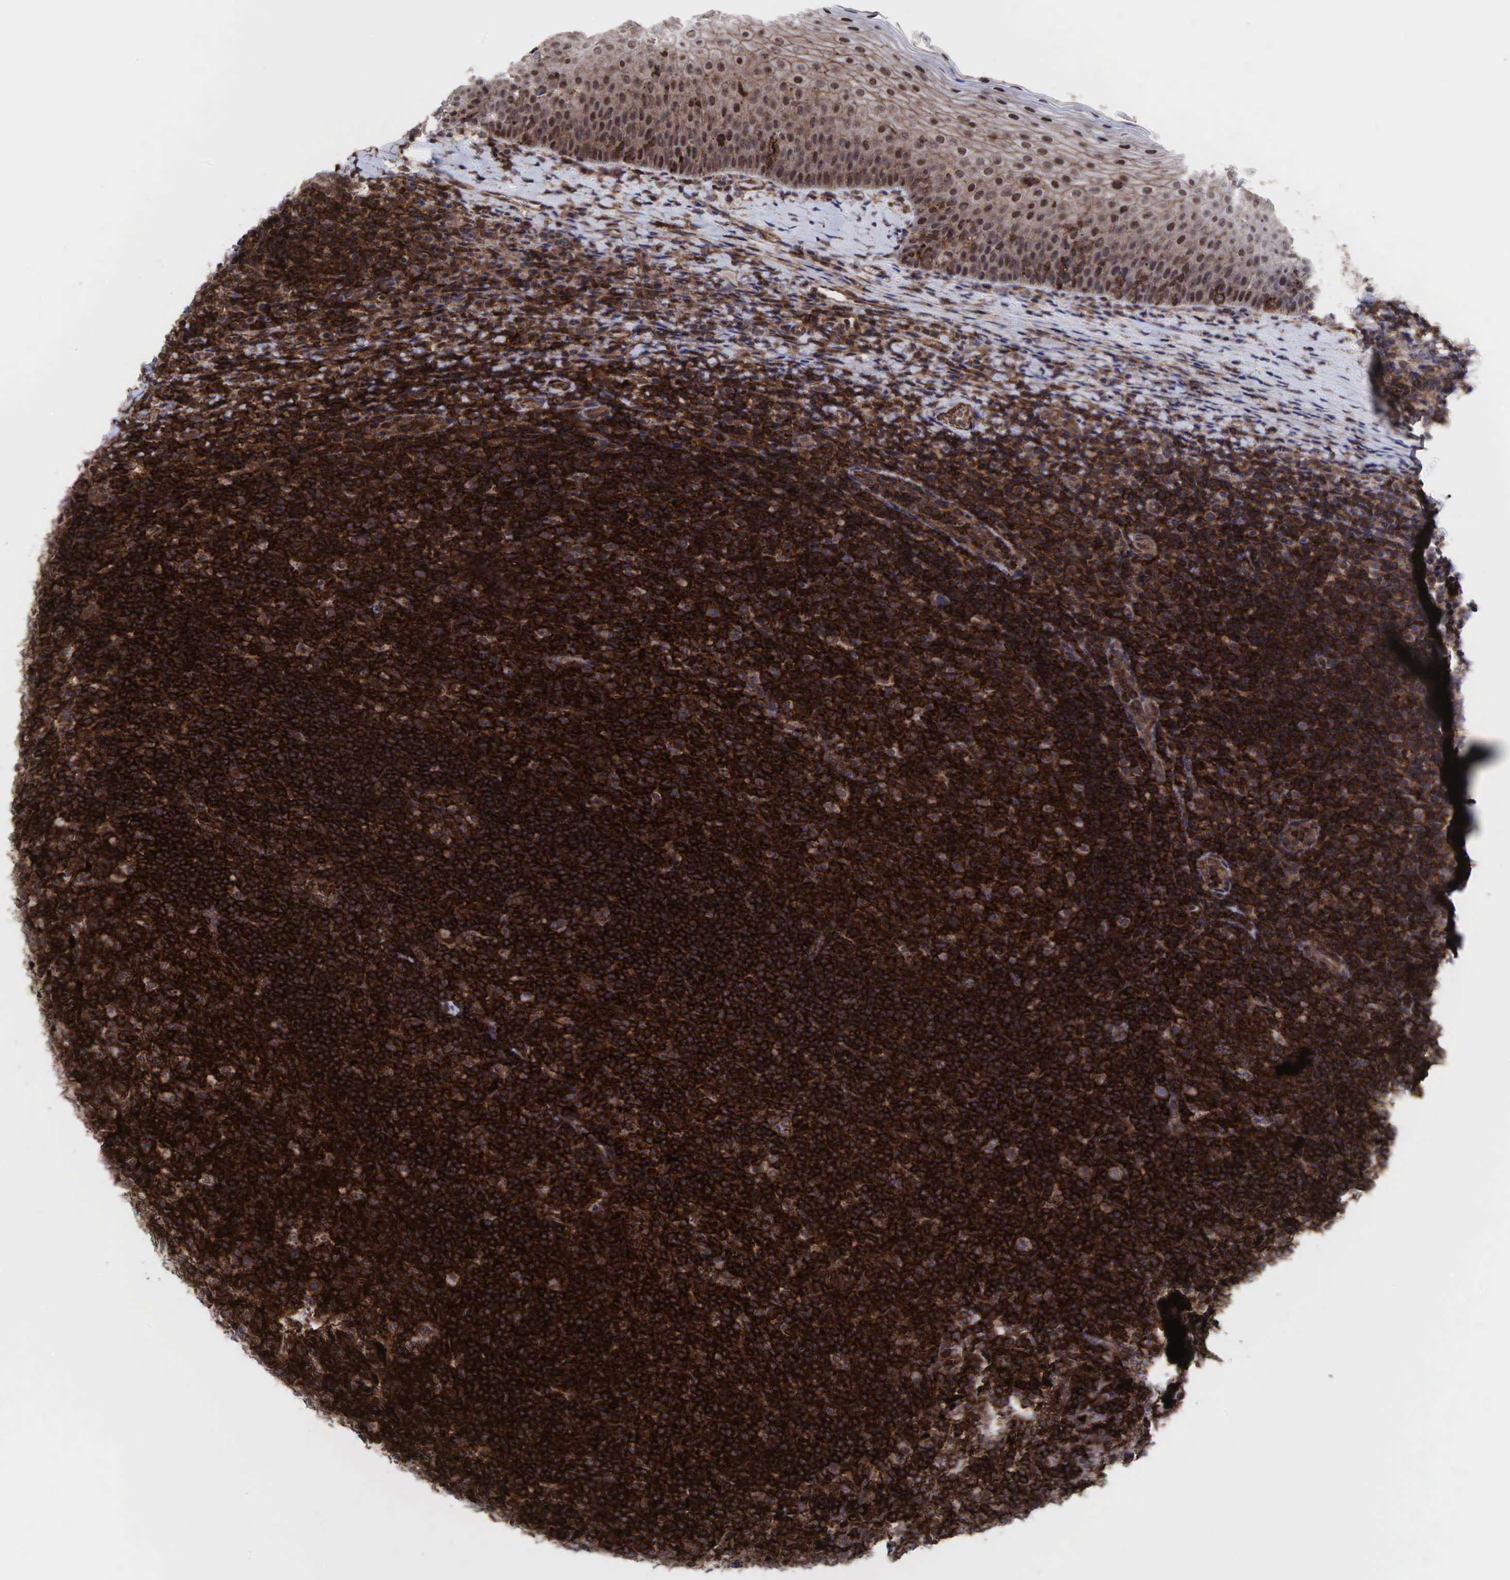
{"staining": {"intensity": "moderate", "quantity": ">75%", "location": "cytoplasmic/membranous"}, "tissue": "tonsil", "cell_type": "Germinal center cells", "image_type": "normal", "snomed": [{"axis": "morphology", "description": "Normal tissue, NOS"}, {"axis": "topography", "description": "Tonsil"}], "caption": "High-power microscopy captured an IHC histopathology image of normal tonsil, revealing moderate cytoplasmic/membranous staining in approximately >75% of germinal center cells. Using DAB (3,3'-diaminobenzidine) (brown) and hematoxylin (blue) stains, captured at high magnification using brightfield microscopy.", "gene": "GPRASP1", "patient": {"sex": "male", "age": 6}}